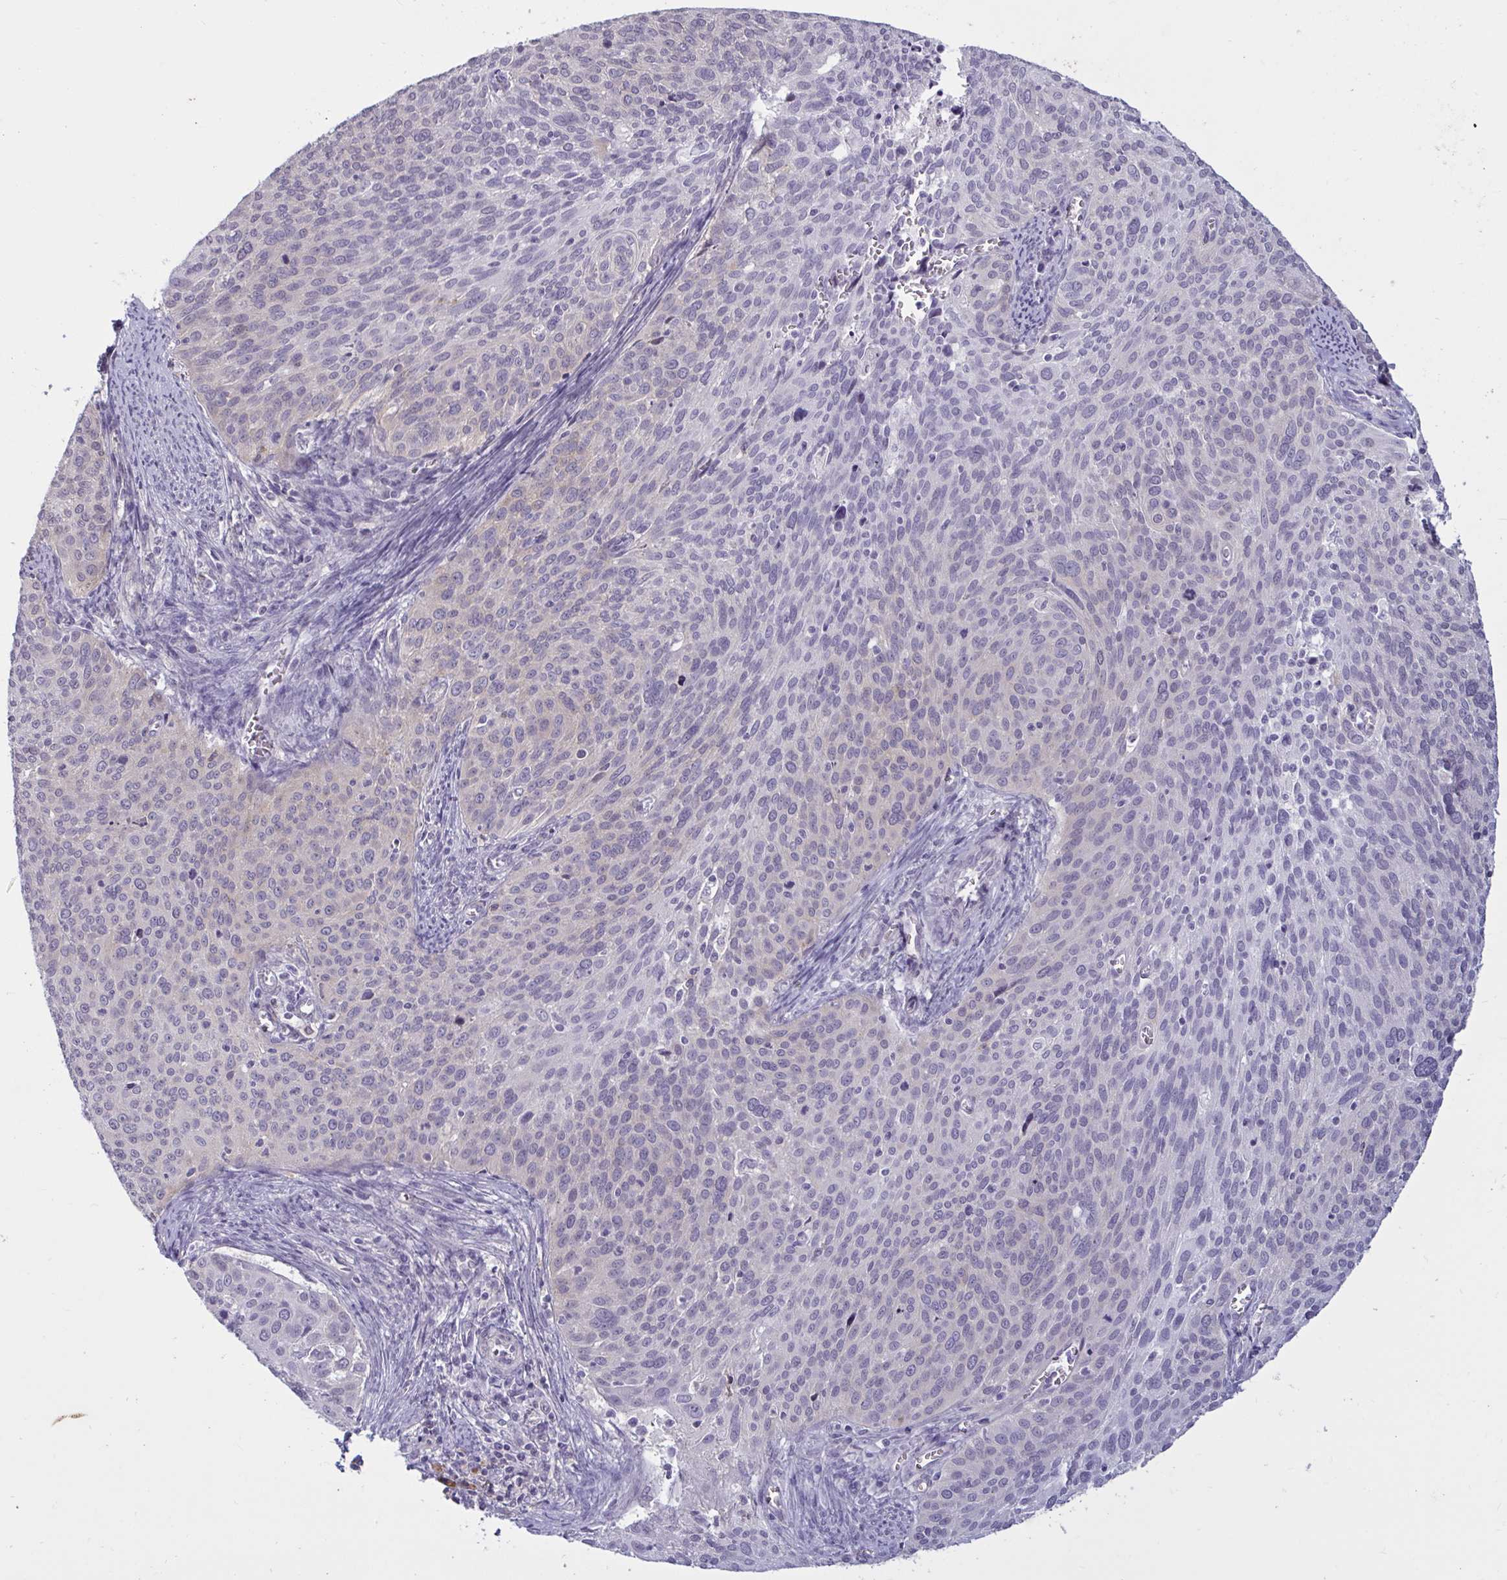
{"staining": {"intensity": "negative", "quantity": "none", "location": "none"}, "tissue": "cervical cancer", "cell_type": "Tumor cells", "image_type": "cancer", "snomed": [{"axis": "morphology", "description": "Squamous cell carcinoma, NOS"}, {"axis": "topography", "description": "Cervix"}], "caption": "DAB (3,3'-diaminobenzidine) immunohistochemical staining of human squamous cell carcinoma (cervical) exhibits no significant expression in tumor cells.", "gene": "TBC1D4", "patient": {"sex": "female", "age": 39}}